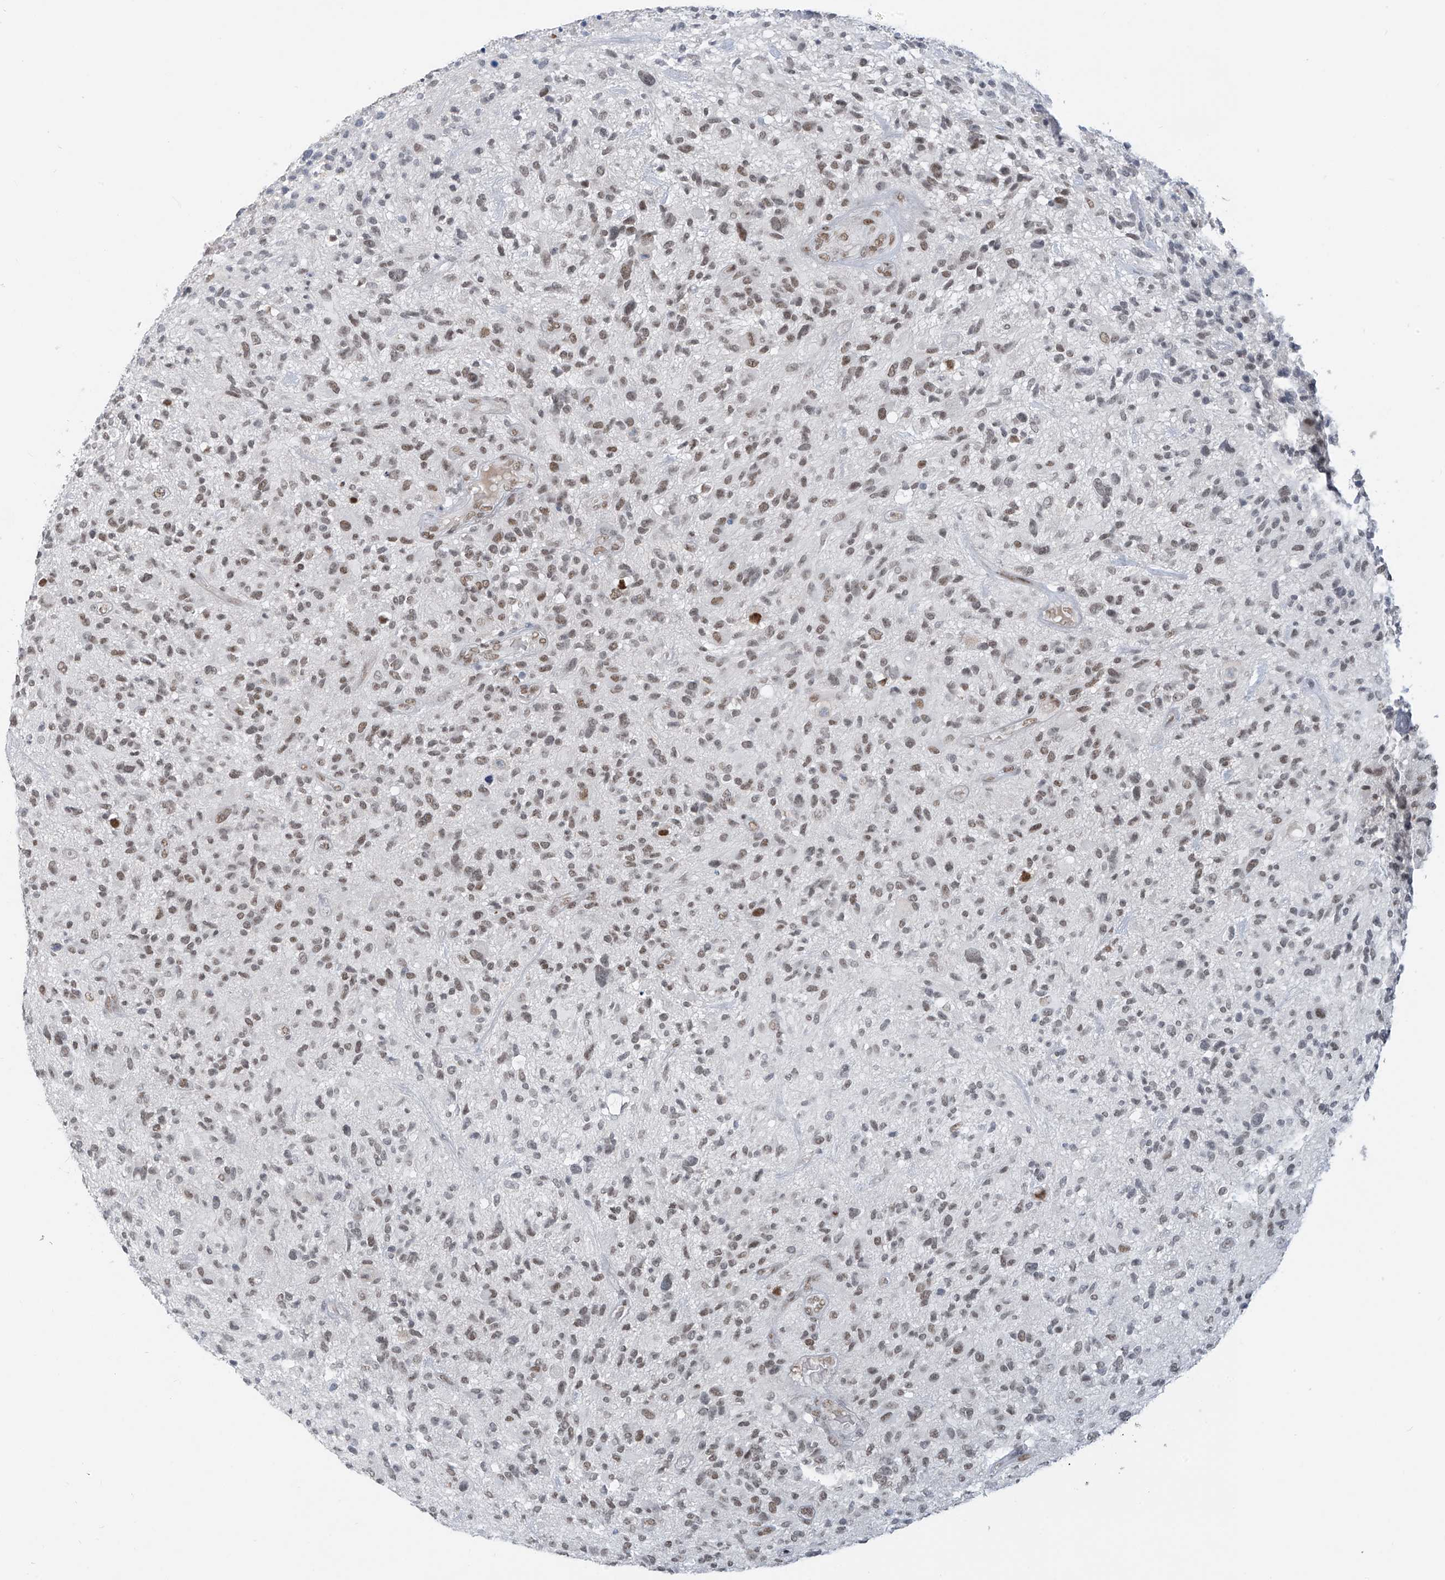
{"staining": {"intensity": "moderate", "quantity": ">75%", "location": "nuclear"}, "tissue": "glioma", "cell_type": "Tumor cells", "image_type": "cancer", "snomed": [{"axis": "morphology", "description": "Glioma, malignant, High grade"}, {"axis": "topography", "description": "Brain"}], "caption": "Moderate nuclear protein expression is identified in approximately >75% of tumor cells in high-grade glioma (malignant). Nuclei are stained in blue.", "gene": "MCM9", "patient": {"sex": "male", "age": 47}}